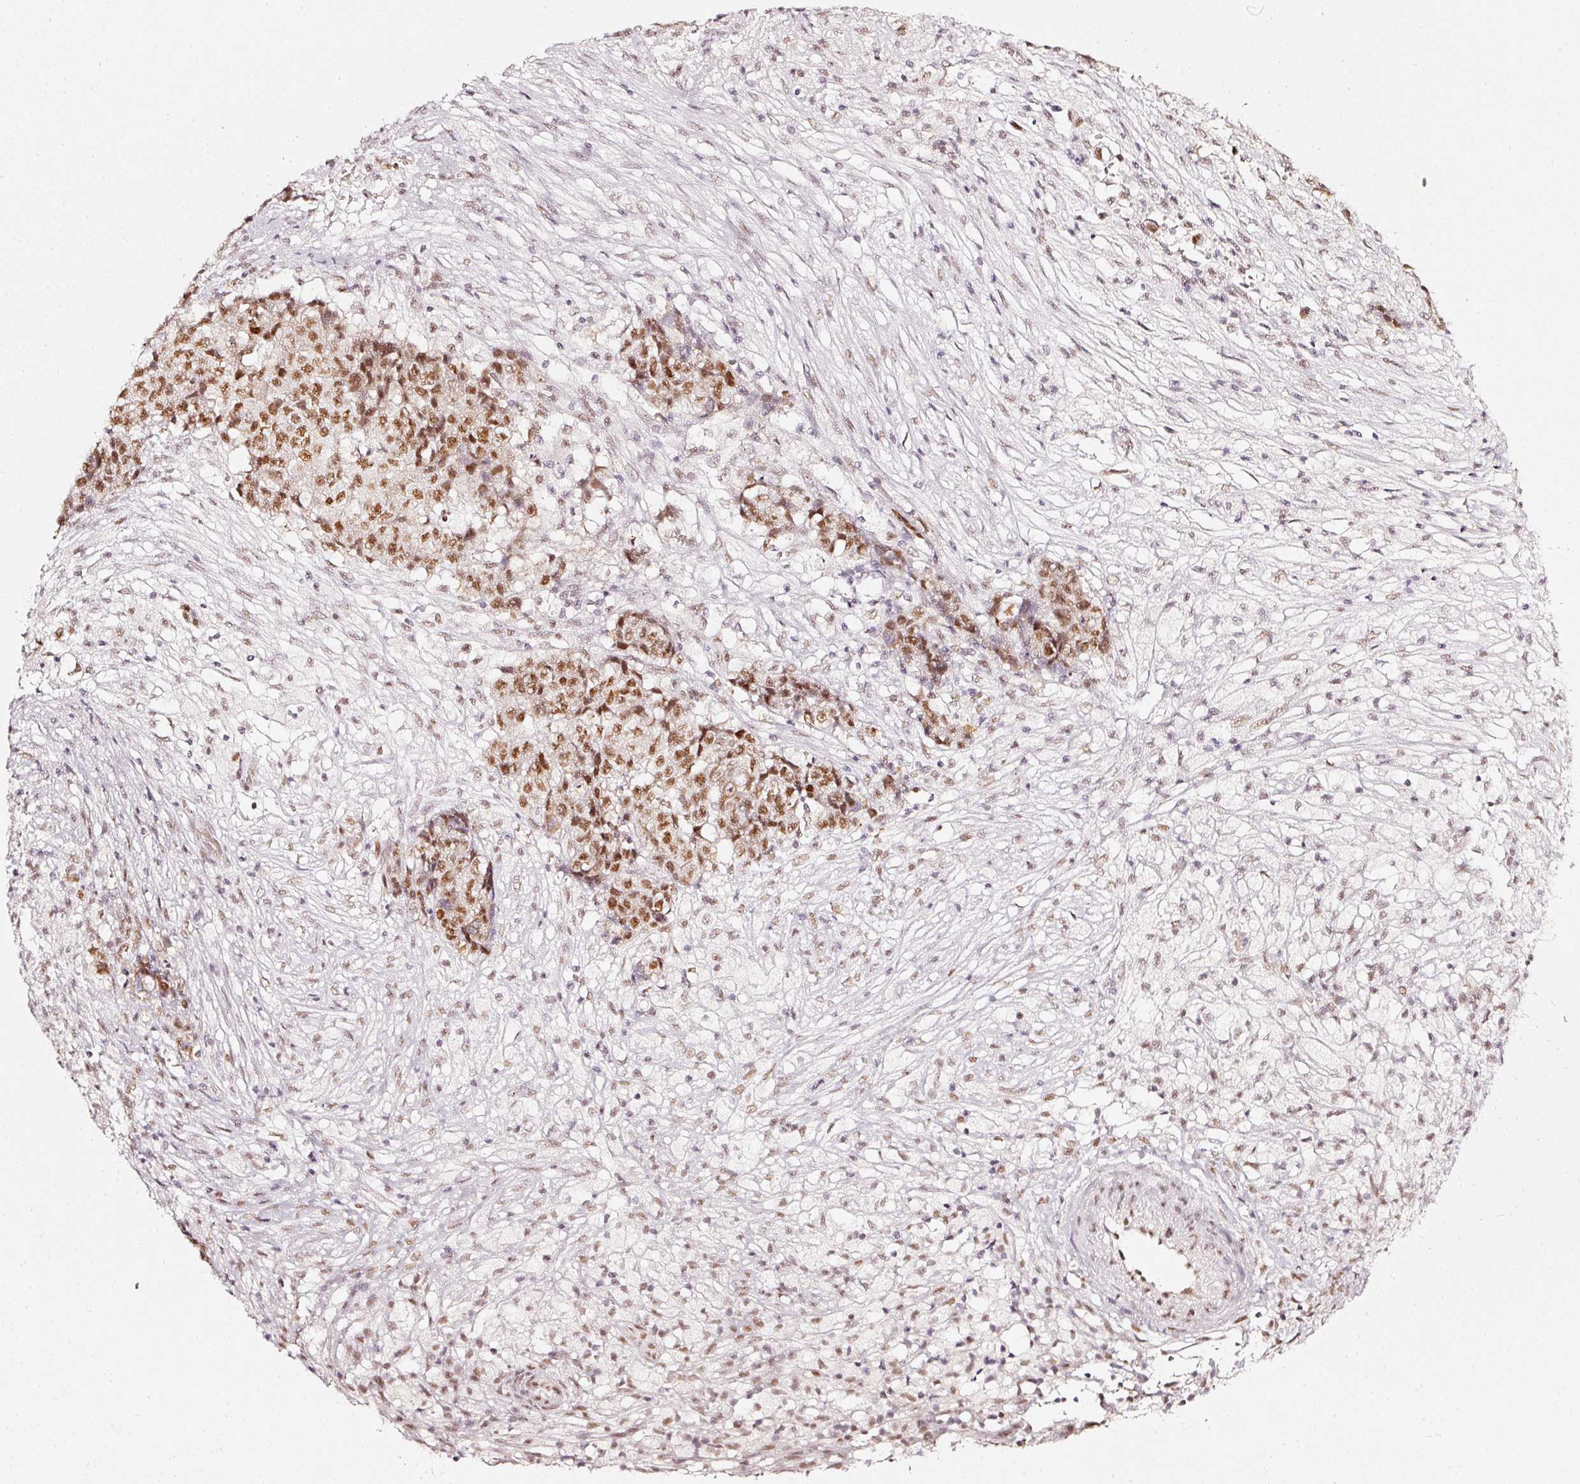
{"staining": {"intensity": "moderate", "quantity": ">75%", "location": "nuclear"}, "tissue": "ovarian cancer", "cell_type": "Tumor cells", "image_type": "cancer", "snomed": [{"axis": "morphology", "description": "Carcinoma, endometroid"}, {"axis": "topography", "description": "Ovary"}], "caption": "Protein expression by IHC reveals moderate nuclear positivity in about >75% of tumor cells in ovarian cancer.", "gene": "PPP1R10", "patient": {"sex": "female", "age": 42}}